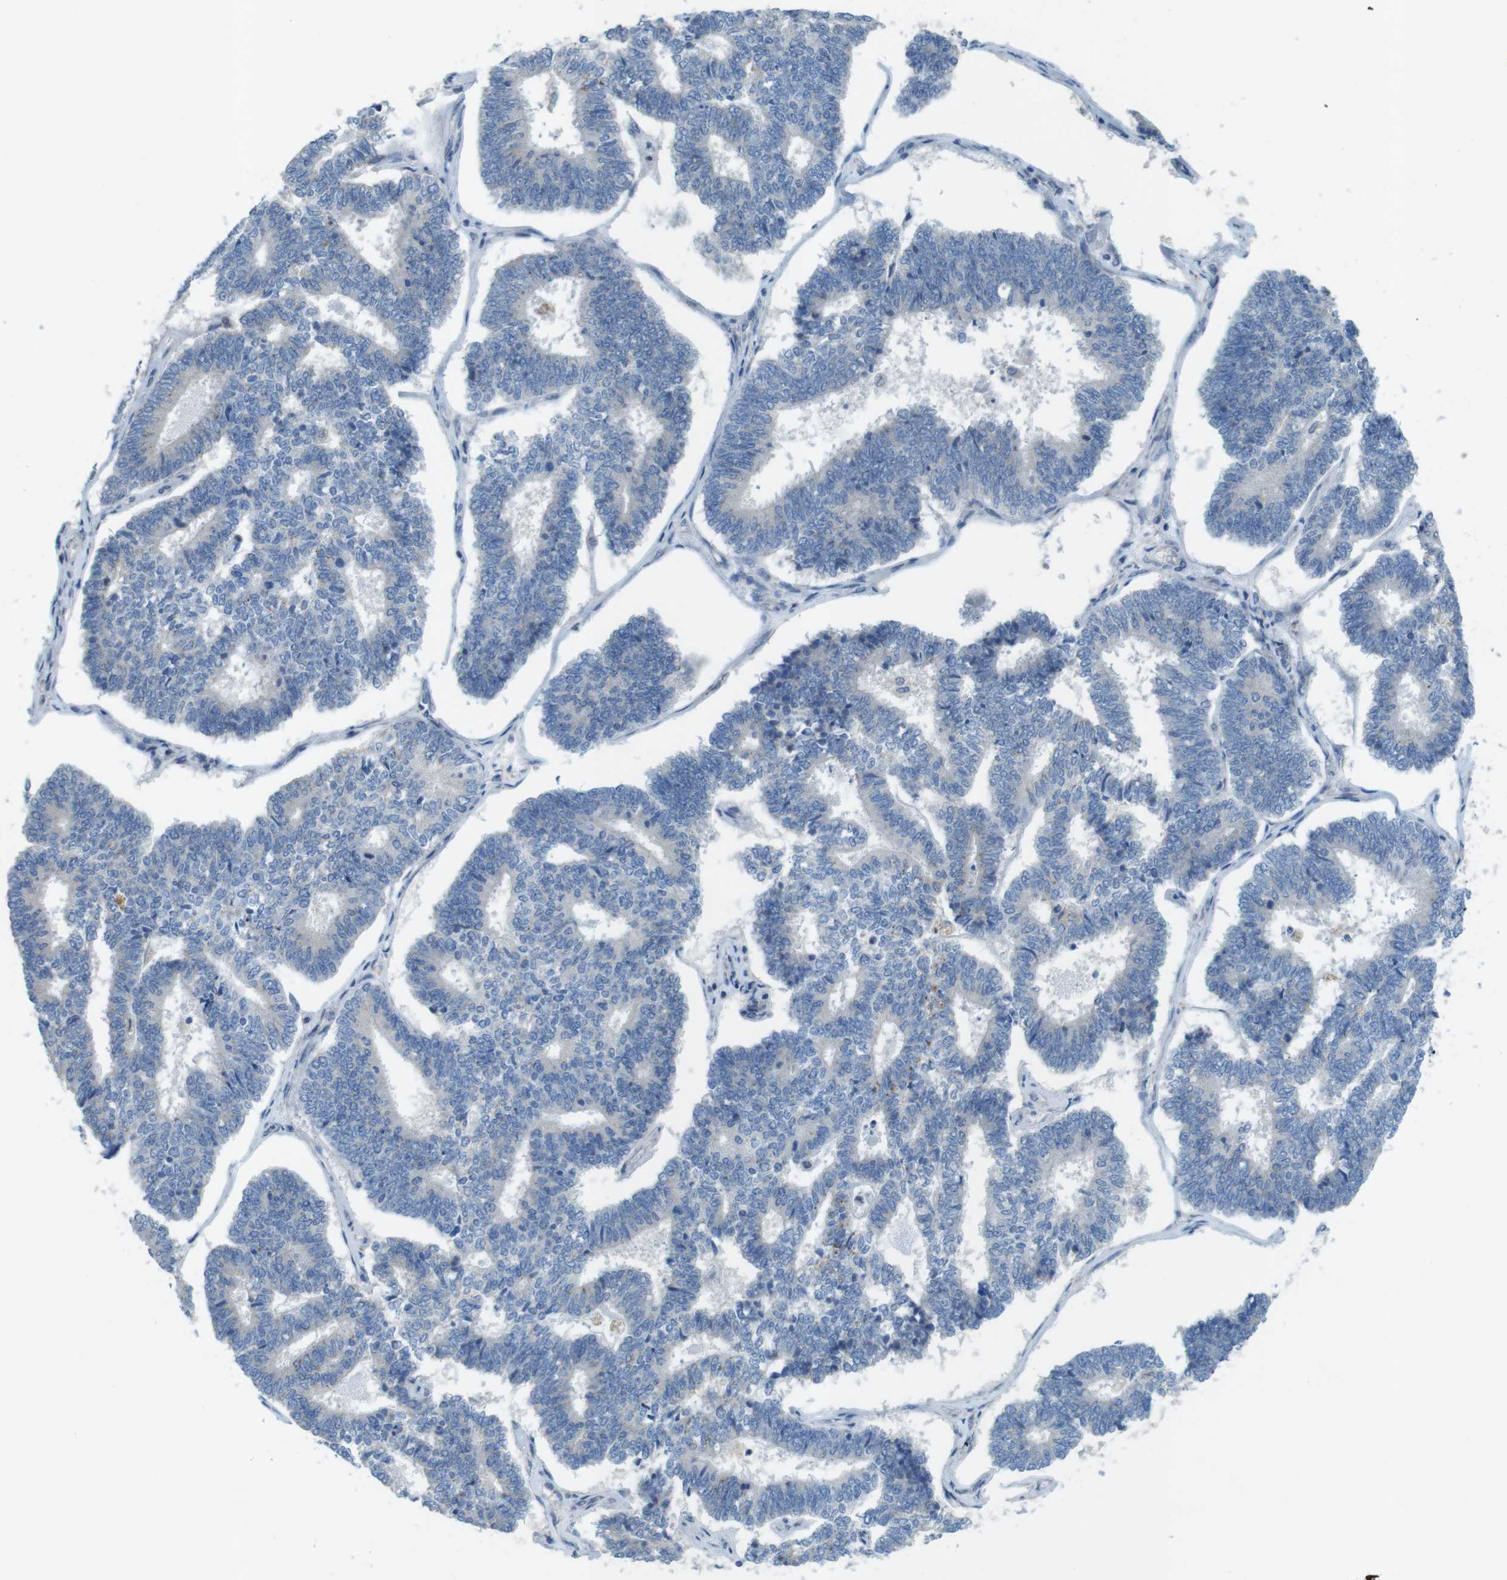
{"staining": {"intensity": "negative", "quantity": "none", "location": "none"}, "tissue": "endometrial cancer", "cell_type": "Tumor cells", "image_type": "cancer", "snomed": [{"axis": "morphology", "description": "Adenocarcinoma, NOS"}, {"axis": "topography", "description": "Endometrium"}], "caption": "Immunohistochemical staining of endometrial cancer (adenocarcinoma) shows no significant positivity in tumor cells.", "gene": "TYW1", "patient": {"sex": "female", "age": 70}}